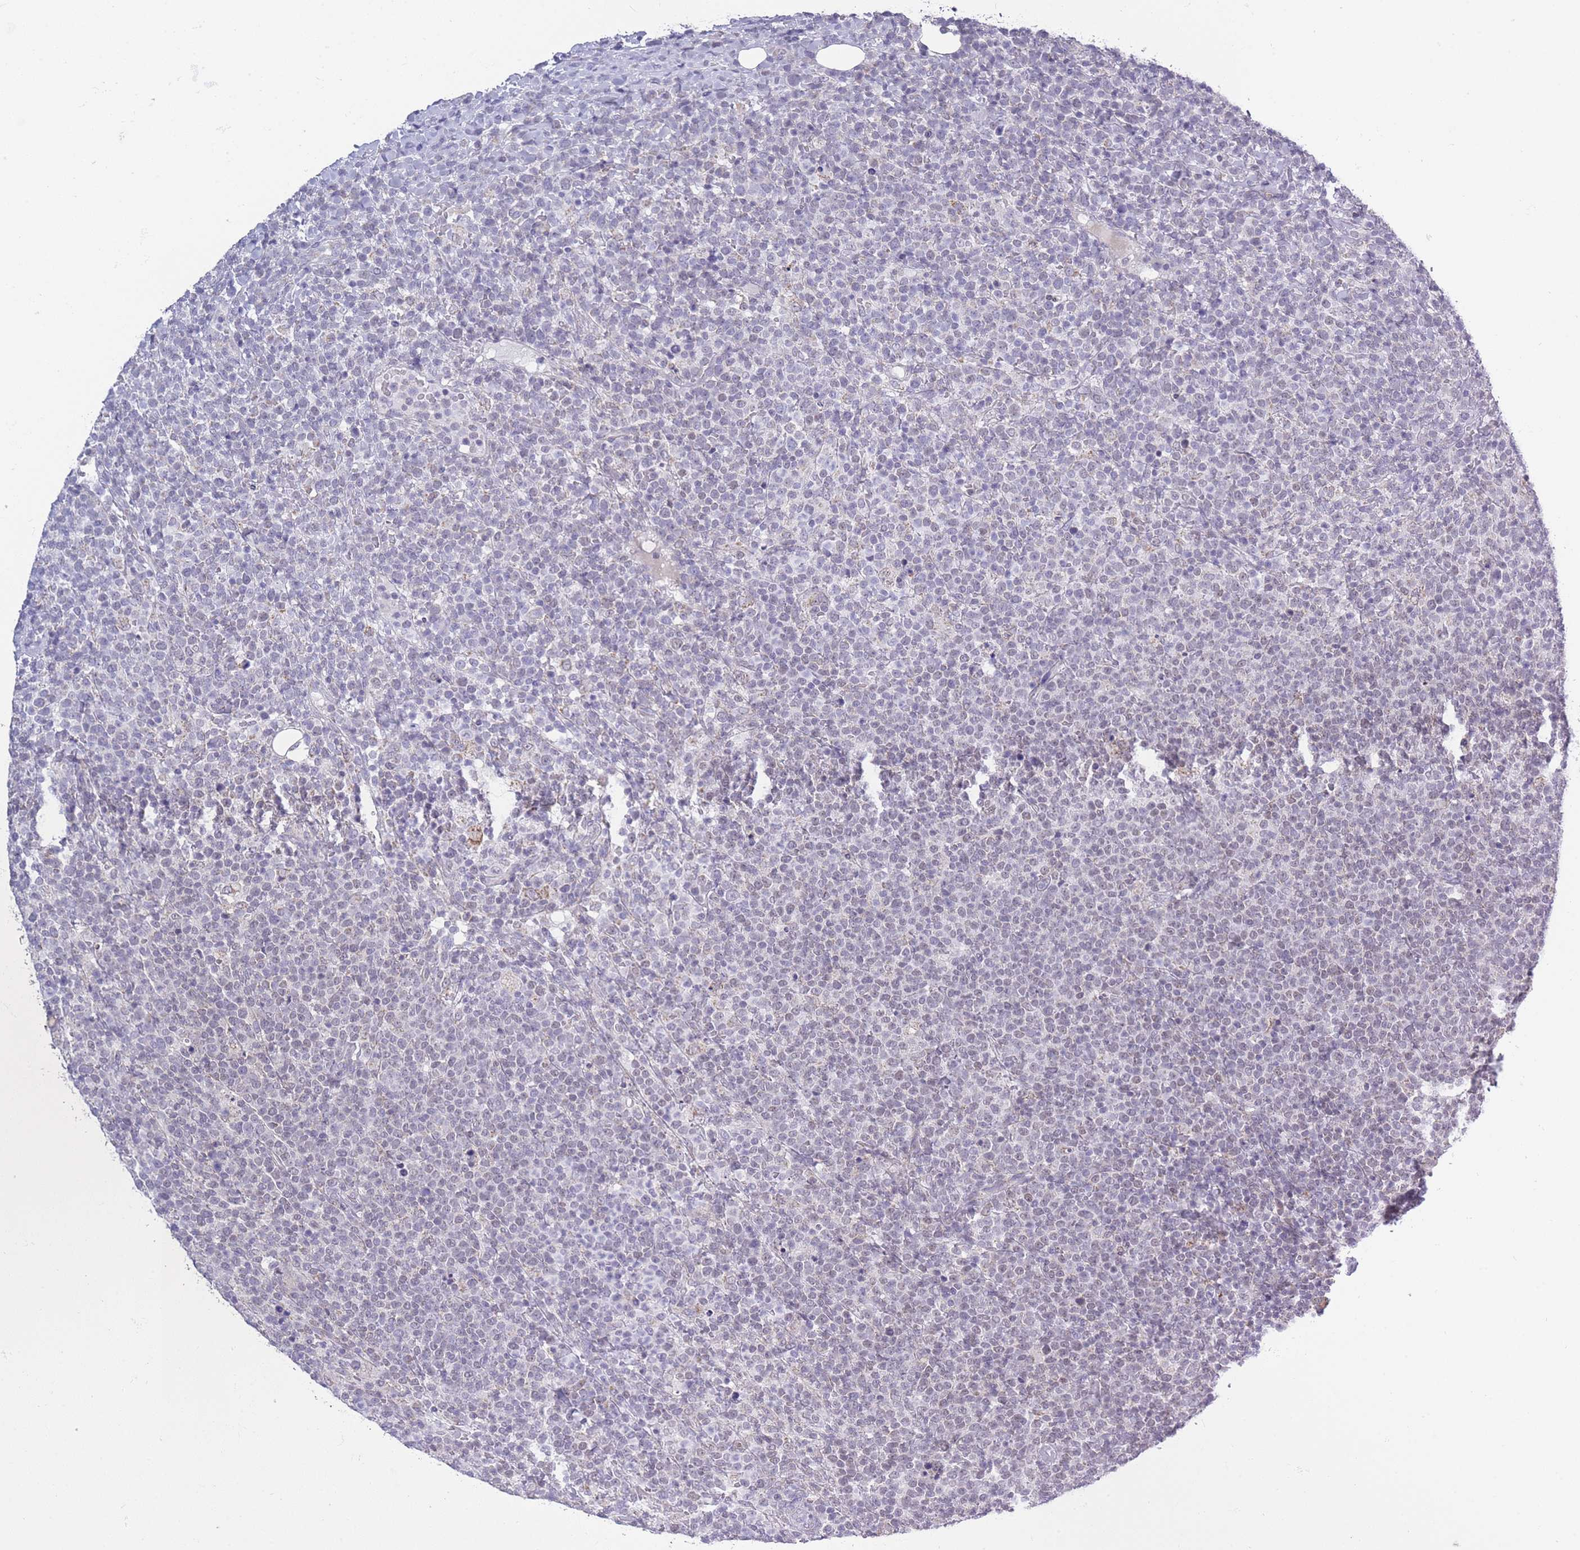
{"staining": {"intensity": "negative", "quantity": "none", "location": "none"}, "tissue": "lymphoma", "cell_type": "Tumor cells", "image_type": "cancer", "snomed": [{"axis": "morphology", "description": "Malignant lymphoma, non-Hodgkin's type, High grade"}, {"axis": "topography", "description": "Lymph node"}], "caption": "Immunohistochemistry (IHC) micrograph of lymphoma stained for a protein (brown), which displays no positivity in tumor cells. Brightfield microscopy of immunohistochemistry (IHC) stained with DAB (3,3'-diaminobenzidine) (brown) and hematoxylin (blue), captured at high magnification.", "gene": "ZBTB24", "patient": {"sex": "male", "age": 61}}